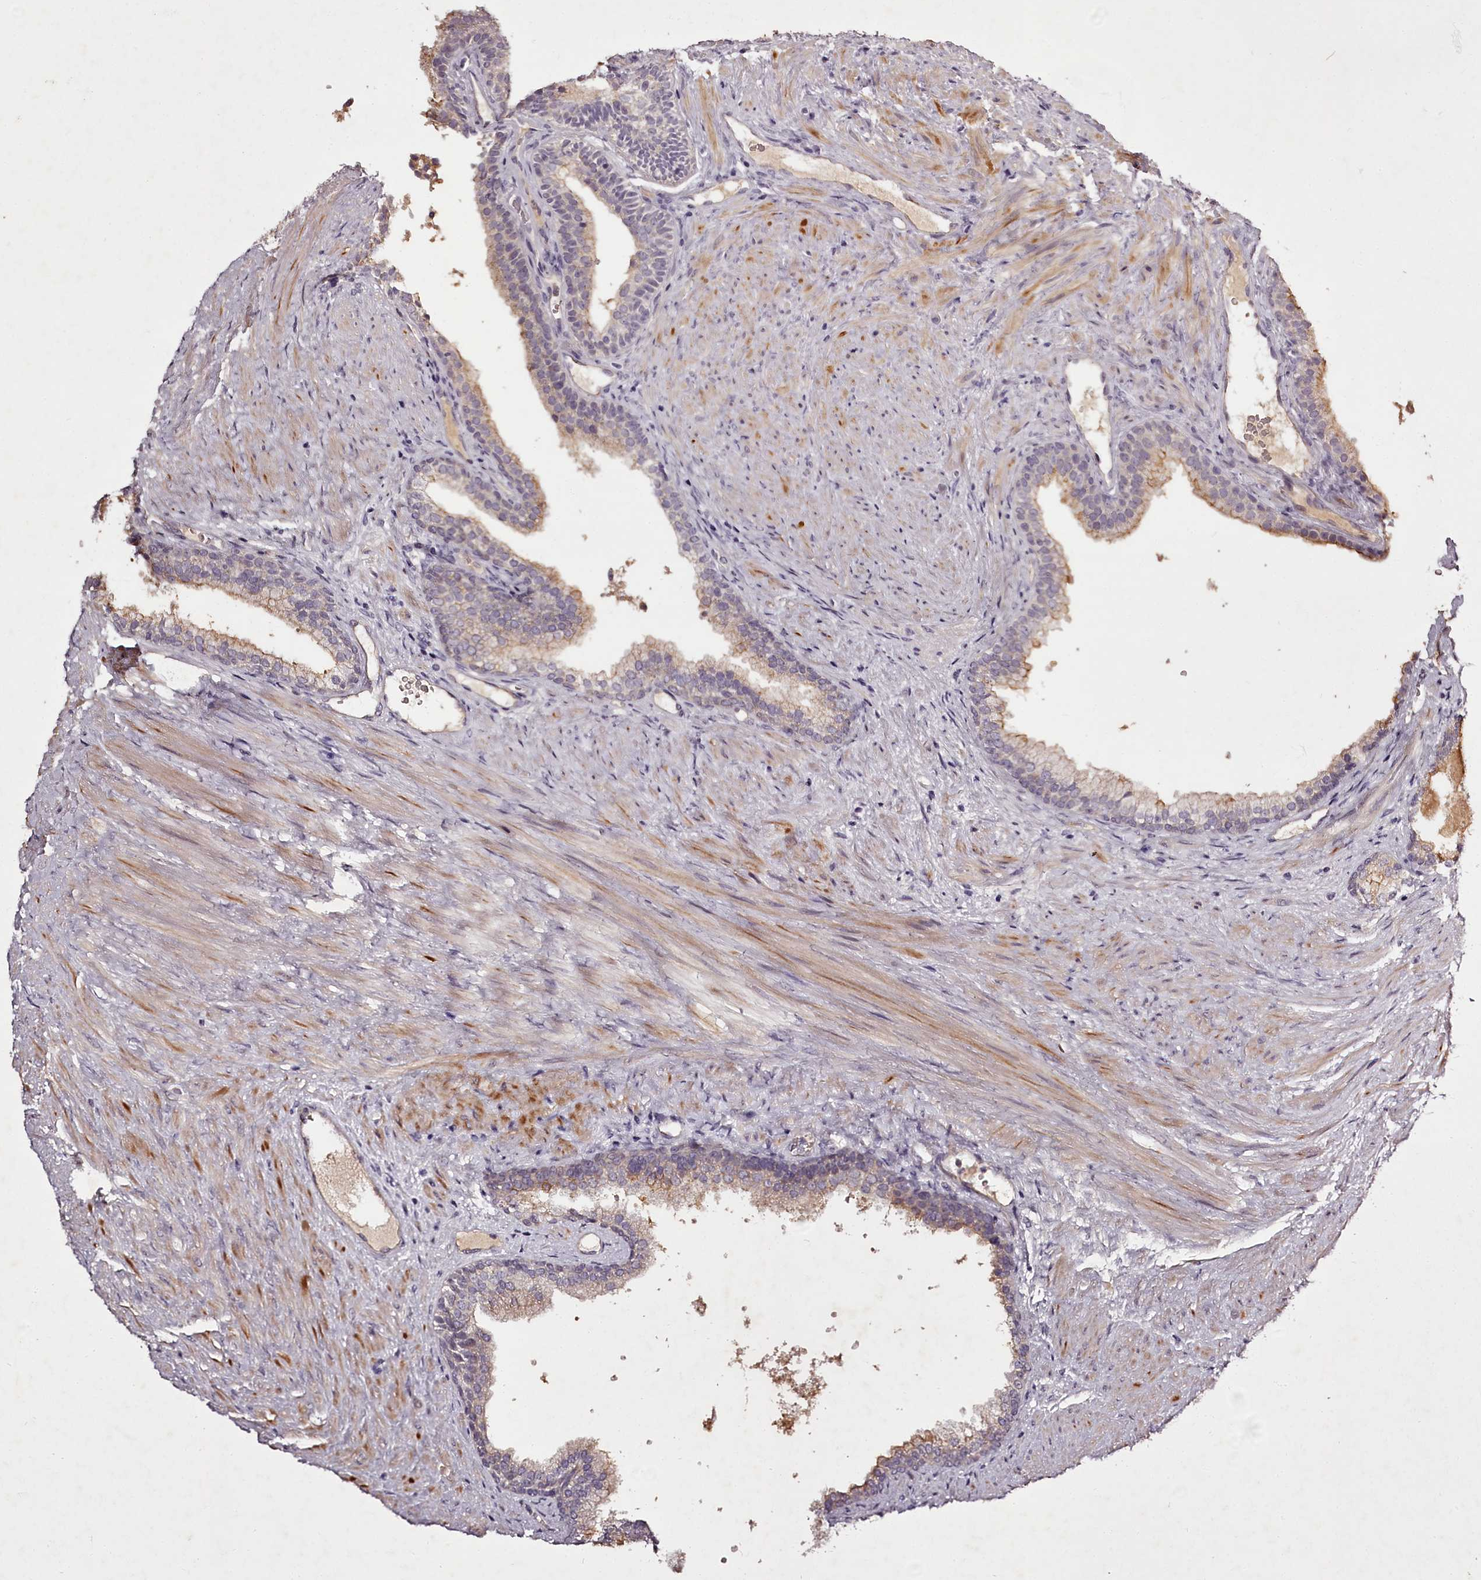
{"staining": {"intensity": "moderate", "quantity": "<25%", "location": "cytoplasmic/membranous"}, "tissue": "prostate", "cell_type": "Glandular cells", "image_type": "normal", "snomed": [{"axis": "morphology", "description": "Normal tissue, NOS"}, {"axis": "topography", "description": "Prostate"}], "caption": "Moderate cytoplasmic/membranous protein staining is seen in about <25% of glandular cells in prostate.", "gene": "RBMXL2", "patient": {"sex": "male", "age": 76}}